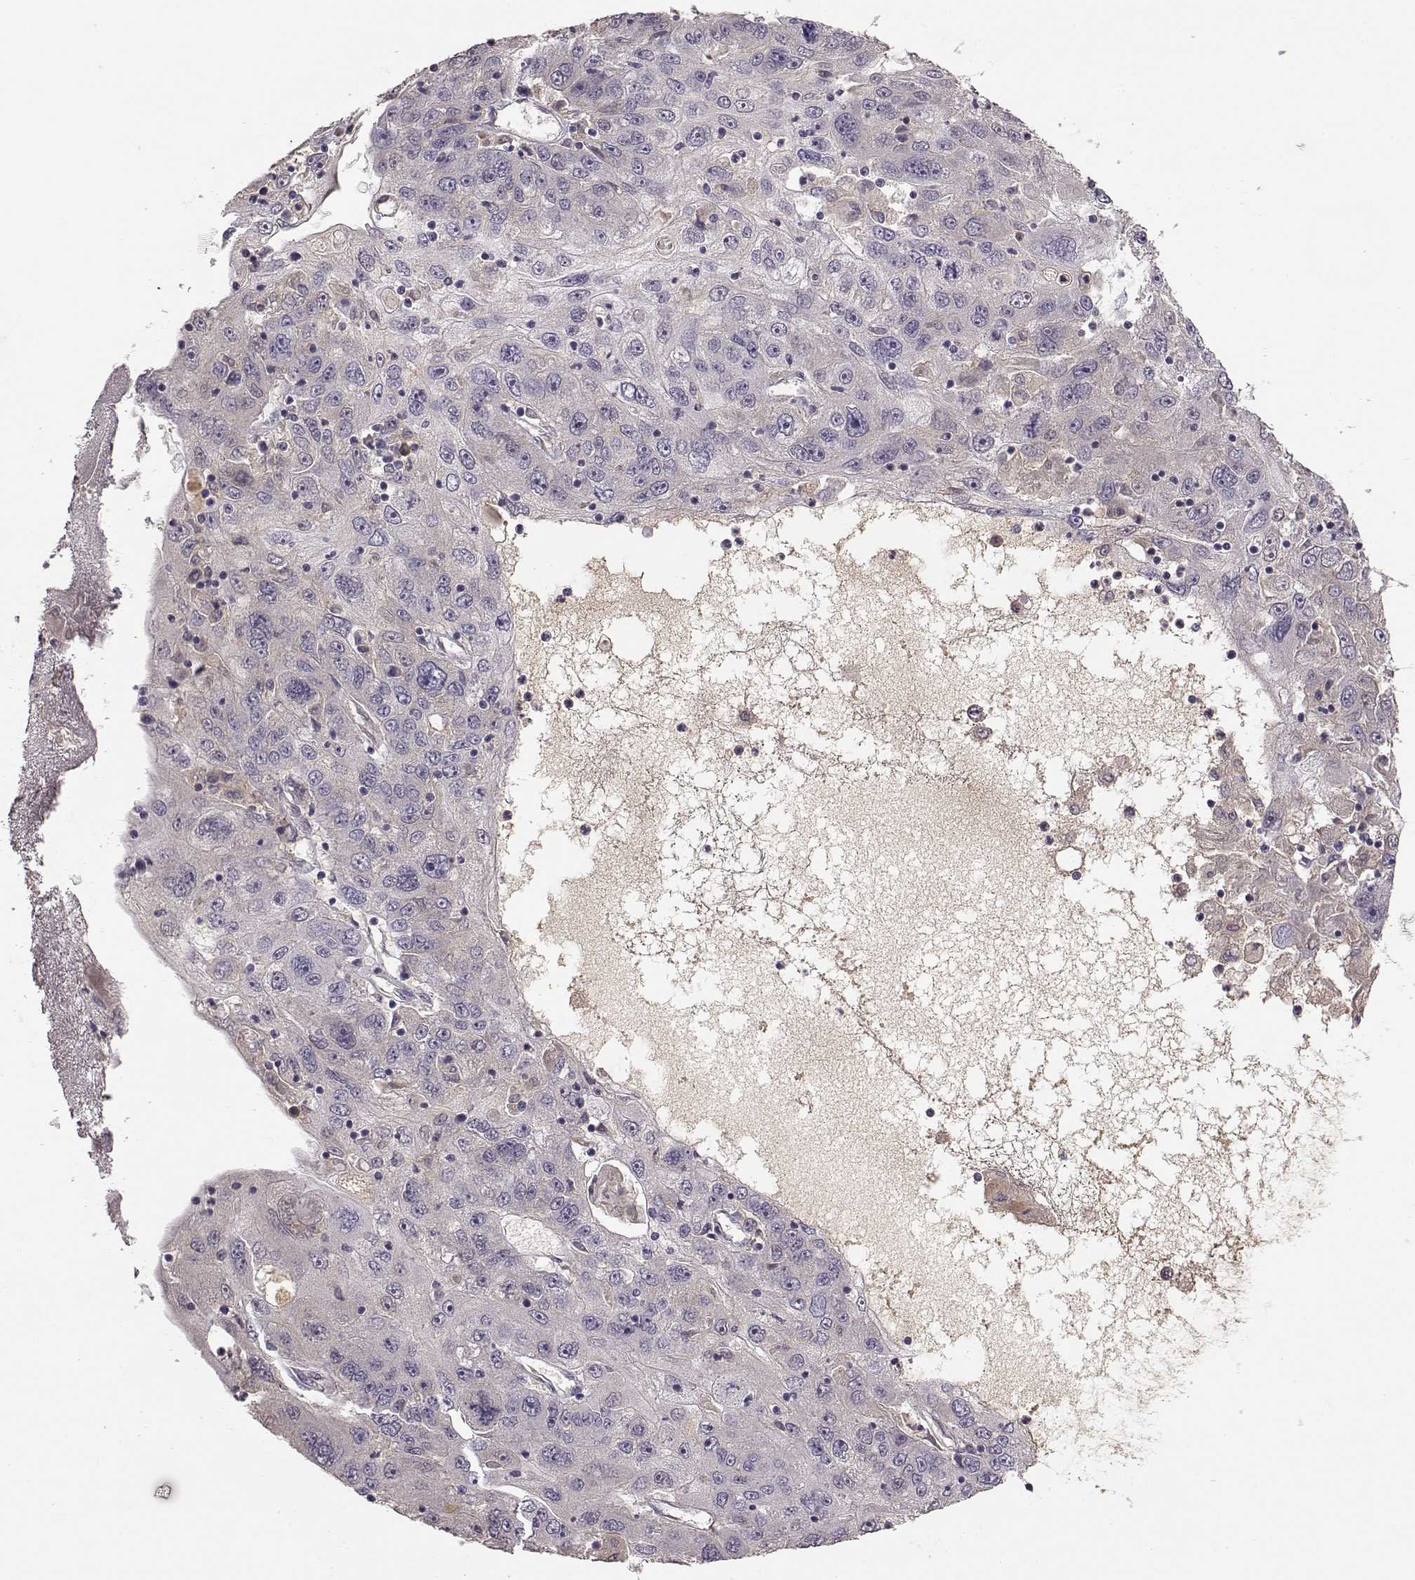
{"staining": {"intensity": "negative", "quantity": "none", "location": "none"}, "tissue": "stomach cancer", "cell_type": "Tumor cells", "image_type": "cancer", "snomed": [{"axis": "morphology", "description": "Adenocarcinoma, NOS"}, {"axis": "topography", "description": "Stomach"}], "caption": "There is no significant staining in tumor cells of adenocarcinoma (stomach). (DAB (3,3'-diaminobenzidine) immunohistochemistry (IHC) with hematoxylin counter stain).", "gene": "YJEFN3", "patient": {"sex": "male", "age": 56}}